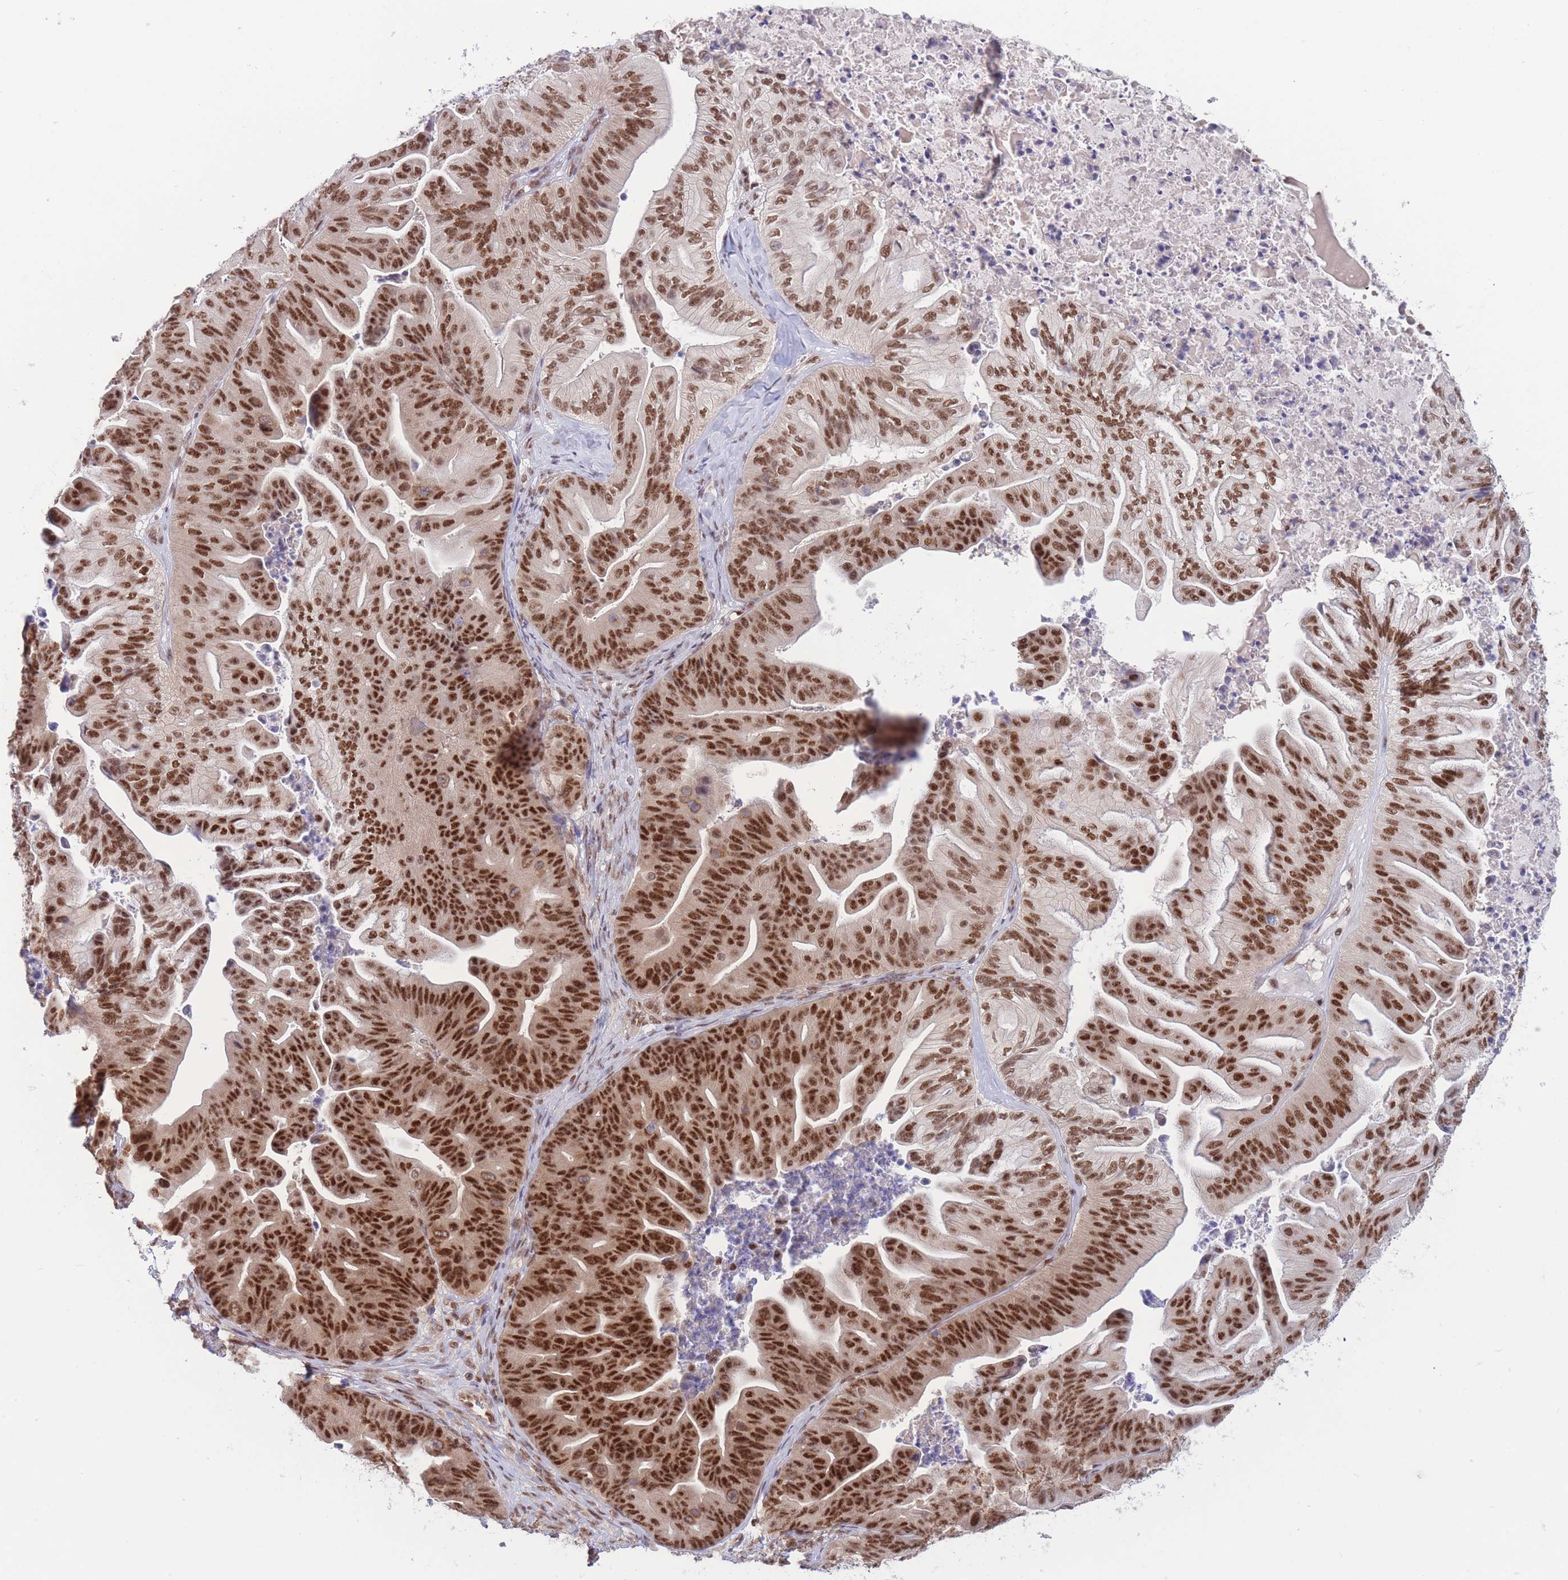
{"staining": {"intensity": "strong", "quantity": ">75%", "location": "nuclear"}, "tissue": "ovarian cancer", "cell_type": "Tumor cells", "image_type": "cancer", "snomed": [{"axis": "morphology", "description": "Cystadenocarcinoma, mucinous, NOS"}, {"axis": "topography", "description": "Ovary"}], "caption": "Human ovarian cancer stained with a brown dye shows strong nuclear positive positivity in approximately >75% of tumor cells.", "gene": "SMAD9", "patient": {"sex": "female", "age": 67}}